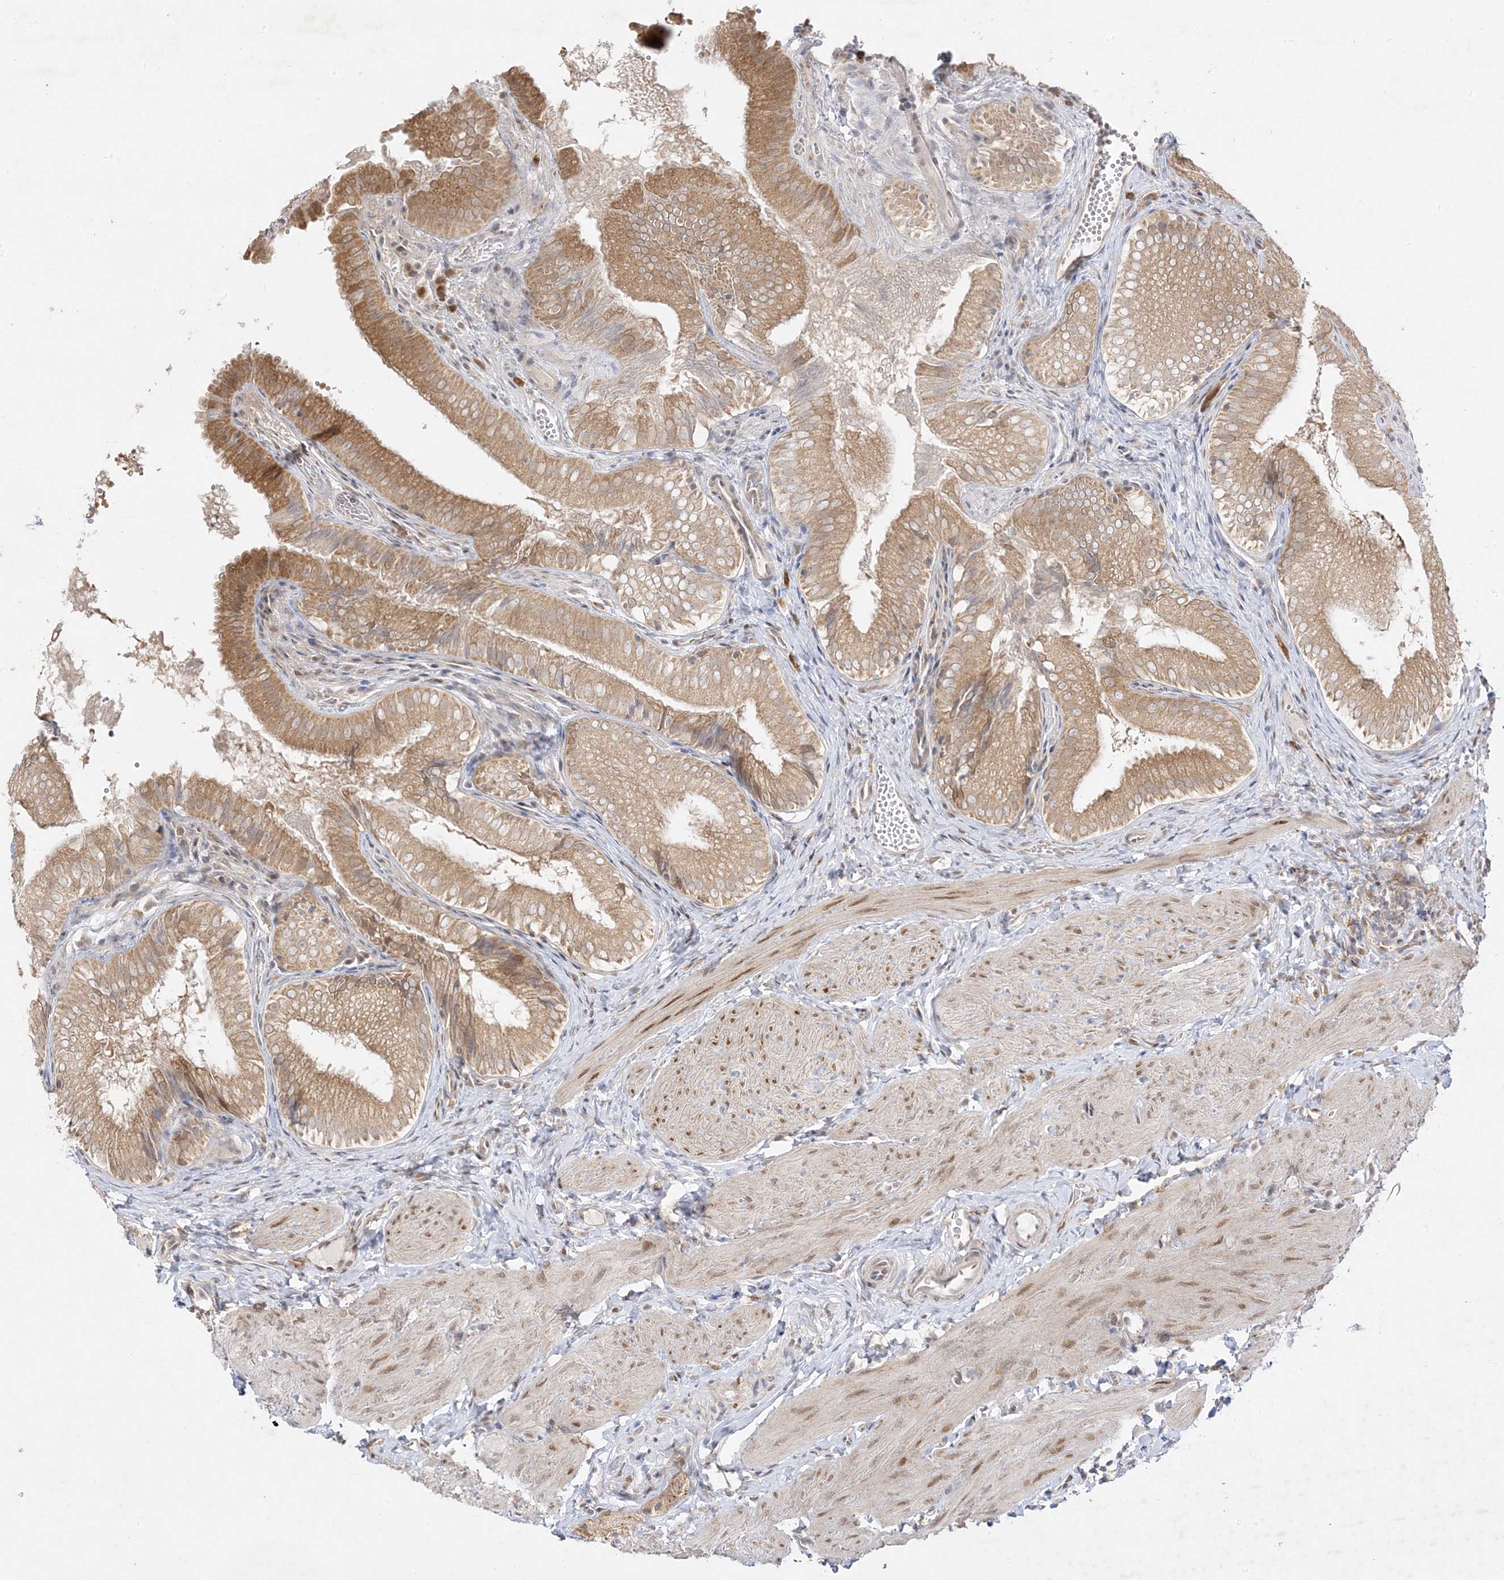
{"staining": {"intensity": "moderate", "quantity": ">75%", "location": "cytoplasmic/membranous"}, "tissue": "gallbladder", "cell_type": "Glandular cells", "image_type": "normal", "snomed": [{"axis": "morphology", "description": "Normal tissue, NOS"}, {"axis": "topography", "description": "Gallbladder"}], "caption": "A brown stain shows moderate cytoplasmic/membranous positivity of a protein in glandular cells of benign gallbladder. Using DAB (3,3'-diaminobenzidine) (brown) and hematoxylin (blue) stains, captured at high magnification using brightfield microscopy.", "gene": "C2CD2", "patient": {"sex": "female", "age": 30}}